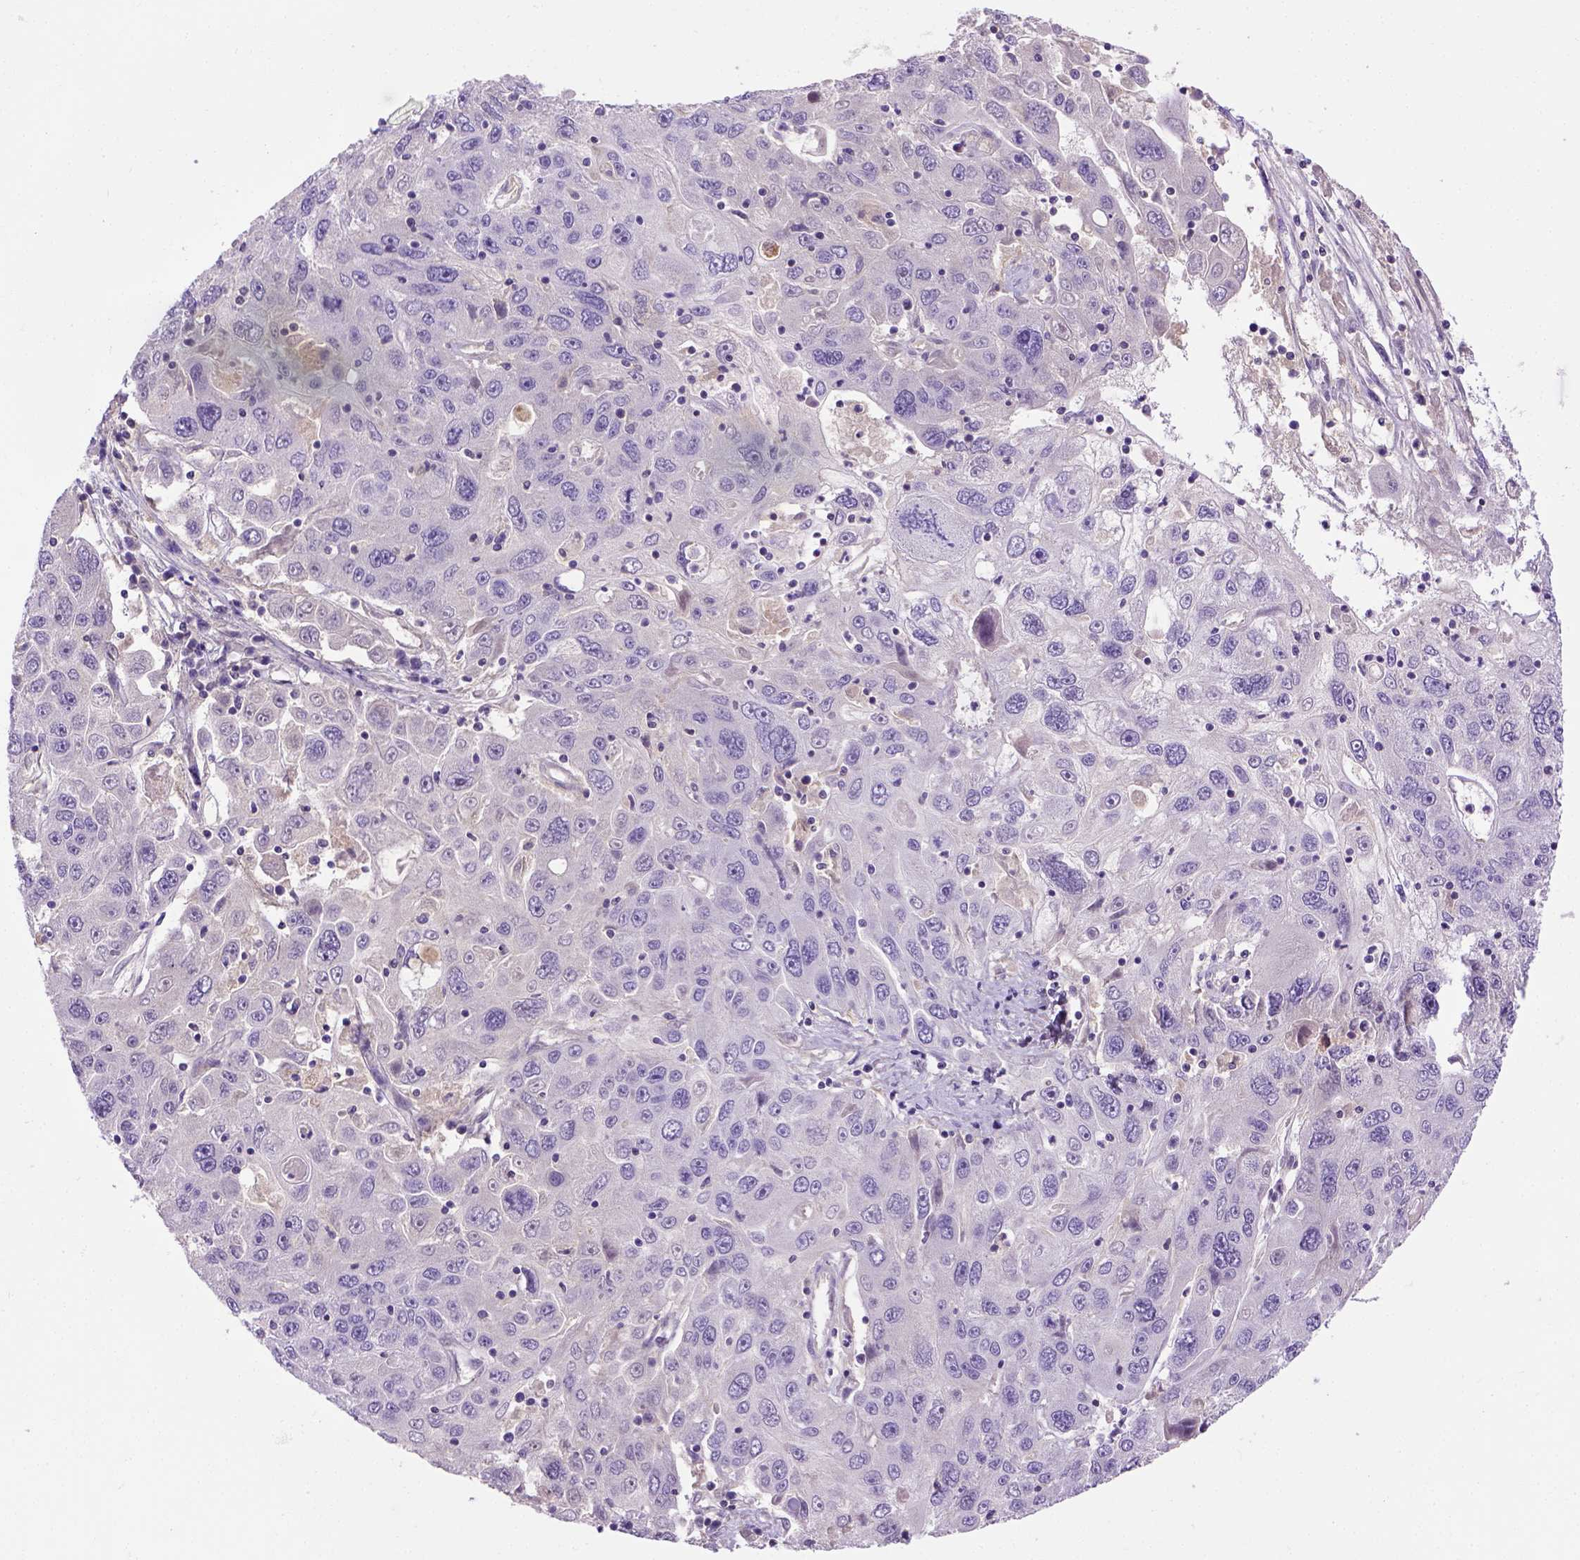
{"staining": {"intensity": "negative", "quantity": "none", "location": "none"}, "tissue": "stomach cancer", "cell_type": "Tumor cells", "image_type": "cancer", "snomed": [{"axis": "morphology", "description": "Adenocarcinoma, NOS"}, {"axis": "topography", "description": "Stomach"}], "caption": "IHC of stomach adenocarcinoma exhibits no staining in tumor cells.", "gene": "BAAT", "patient": {"sex": "male", "age": 56}}